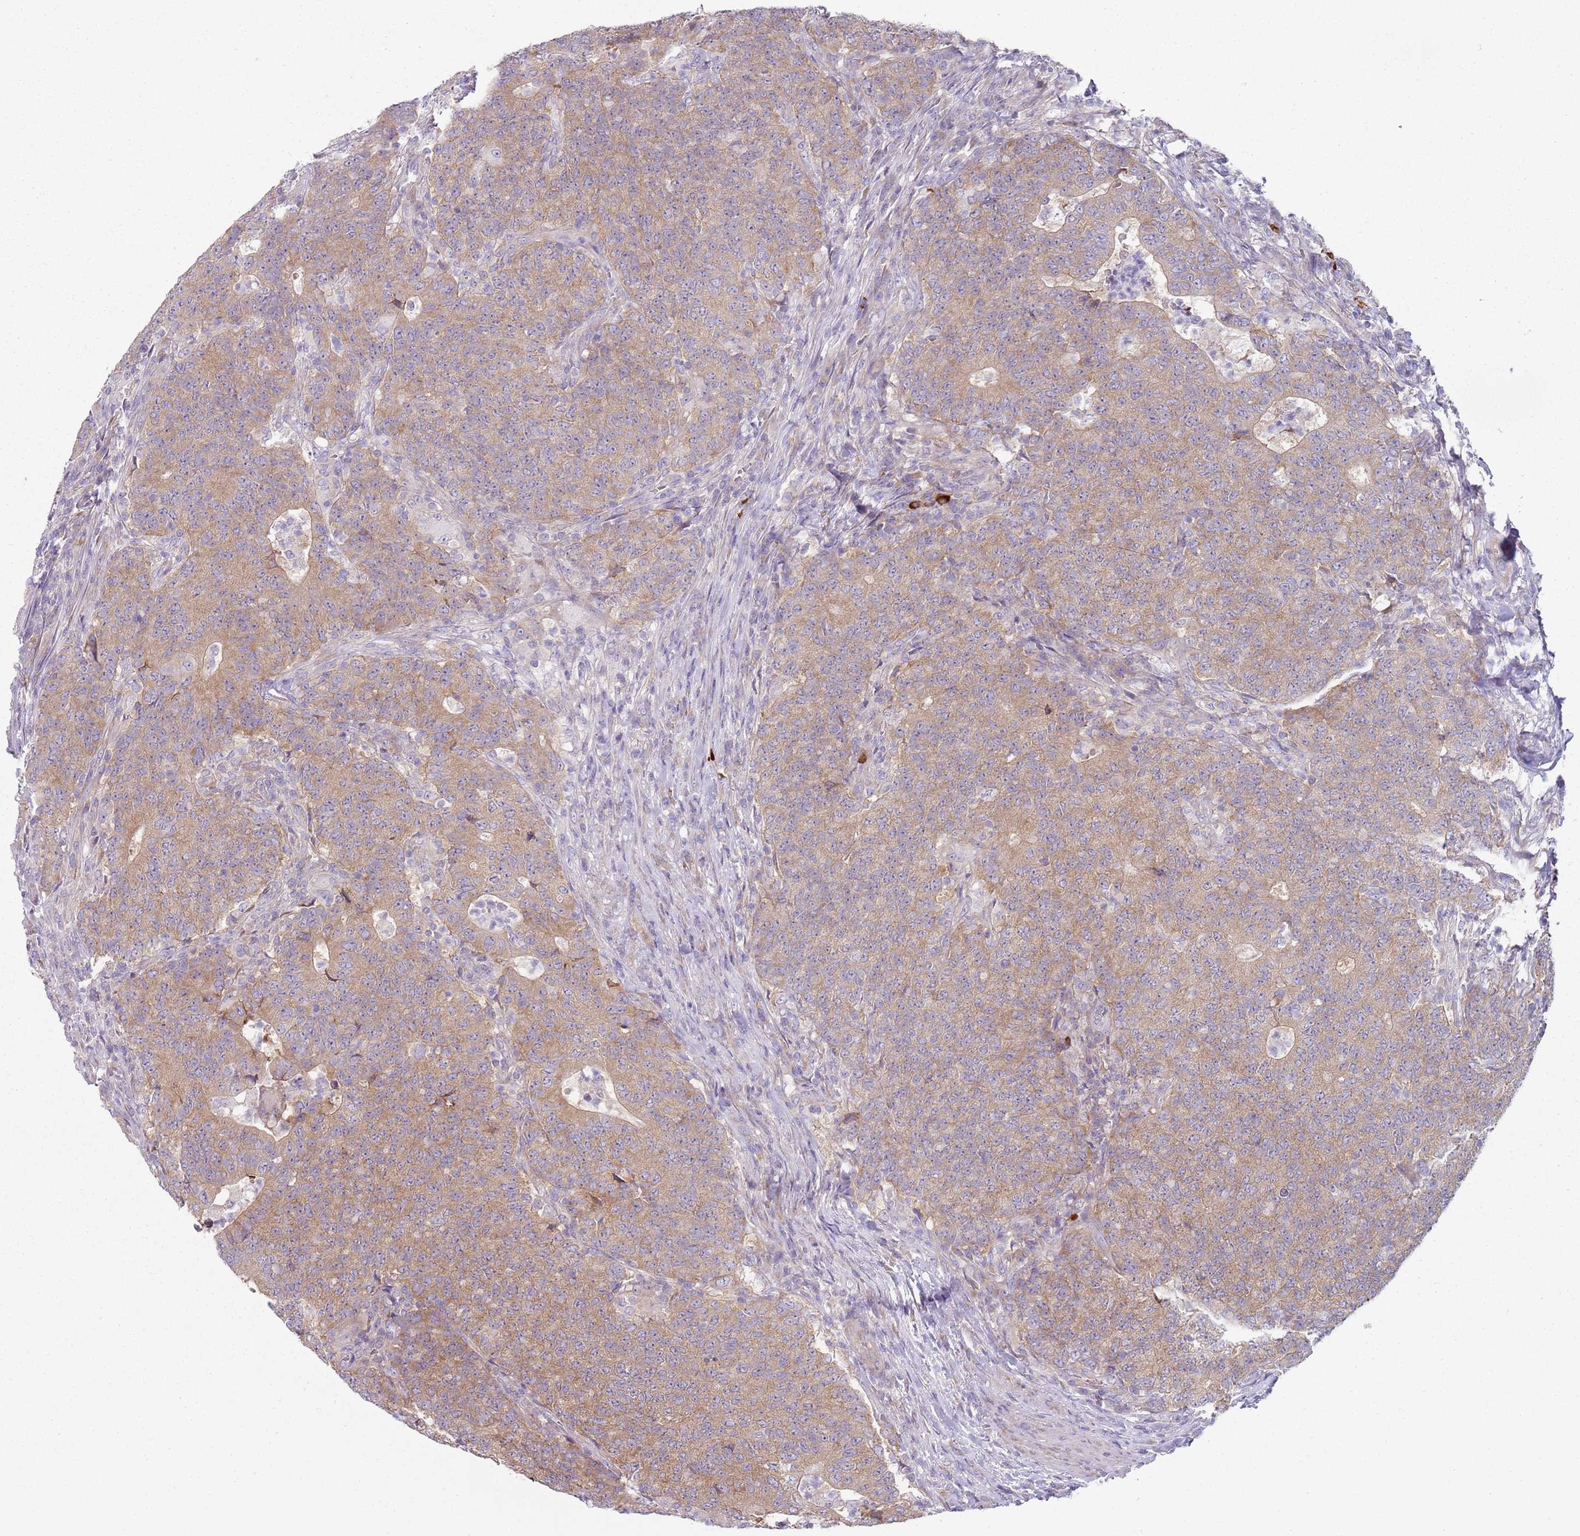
{"staining": {"intensity": "moderate", "quantity": ">75%", "location": "cytoplasmic/membranous"}, "tissue": "colorectal cancer", "cell_type": "Tumor cells", "image_type": "cancer", "snomed": [{"axis": "morphology", "description": "Adenocarcinoma, NOS"}, {"axis": "topography", "description": "Colon"}], "caption": "Colorectal cancer stained for a protein (brown) demonstrates moderate cytoplasmic/membranous positive expression in about >75% of tumor cells.", "gene": "SLC26A6", "patient": {"sex": "female", "age": 75}}